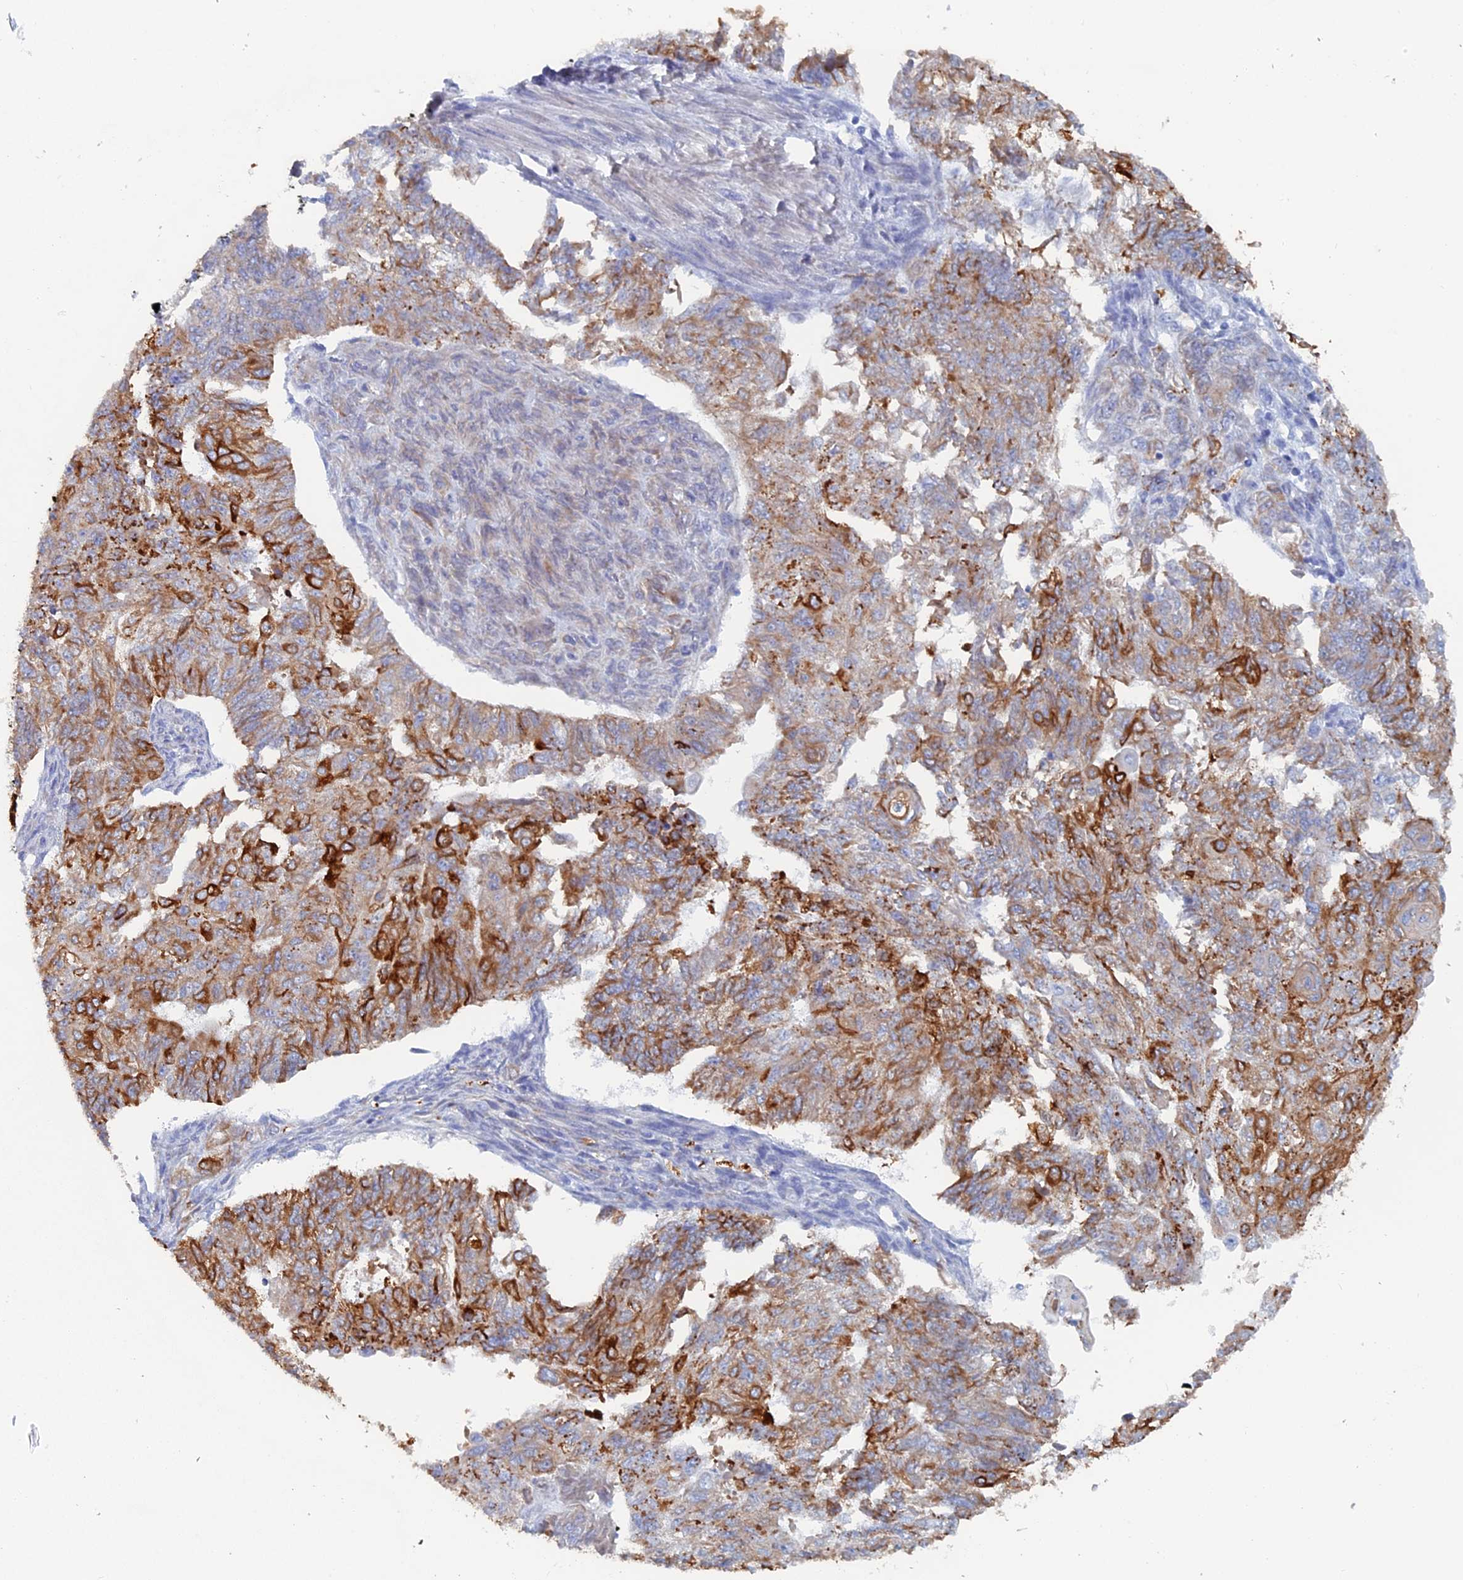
{"staining": {"intensity": "strong", "quantity": "25%-75%", "location": "cytoplasmic/membranous"}, "tissue": "endometrial cancer", "cell_type": "Tumor cells", "image_type": "cancer", "snomed": [{"axis": "morphology", "description": "Adenocarcinoma, NOS"}, {"axis": "topography", "description": "Endometrium"}], "caption": "Tumor cells demonstrate strong cytoplasmic/membranous staining in about 25%-75% of cells in adenocarcinoma (endometrial).", "gene": "COG7", "patient": {"sex": "female", "age": 32}}